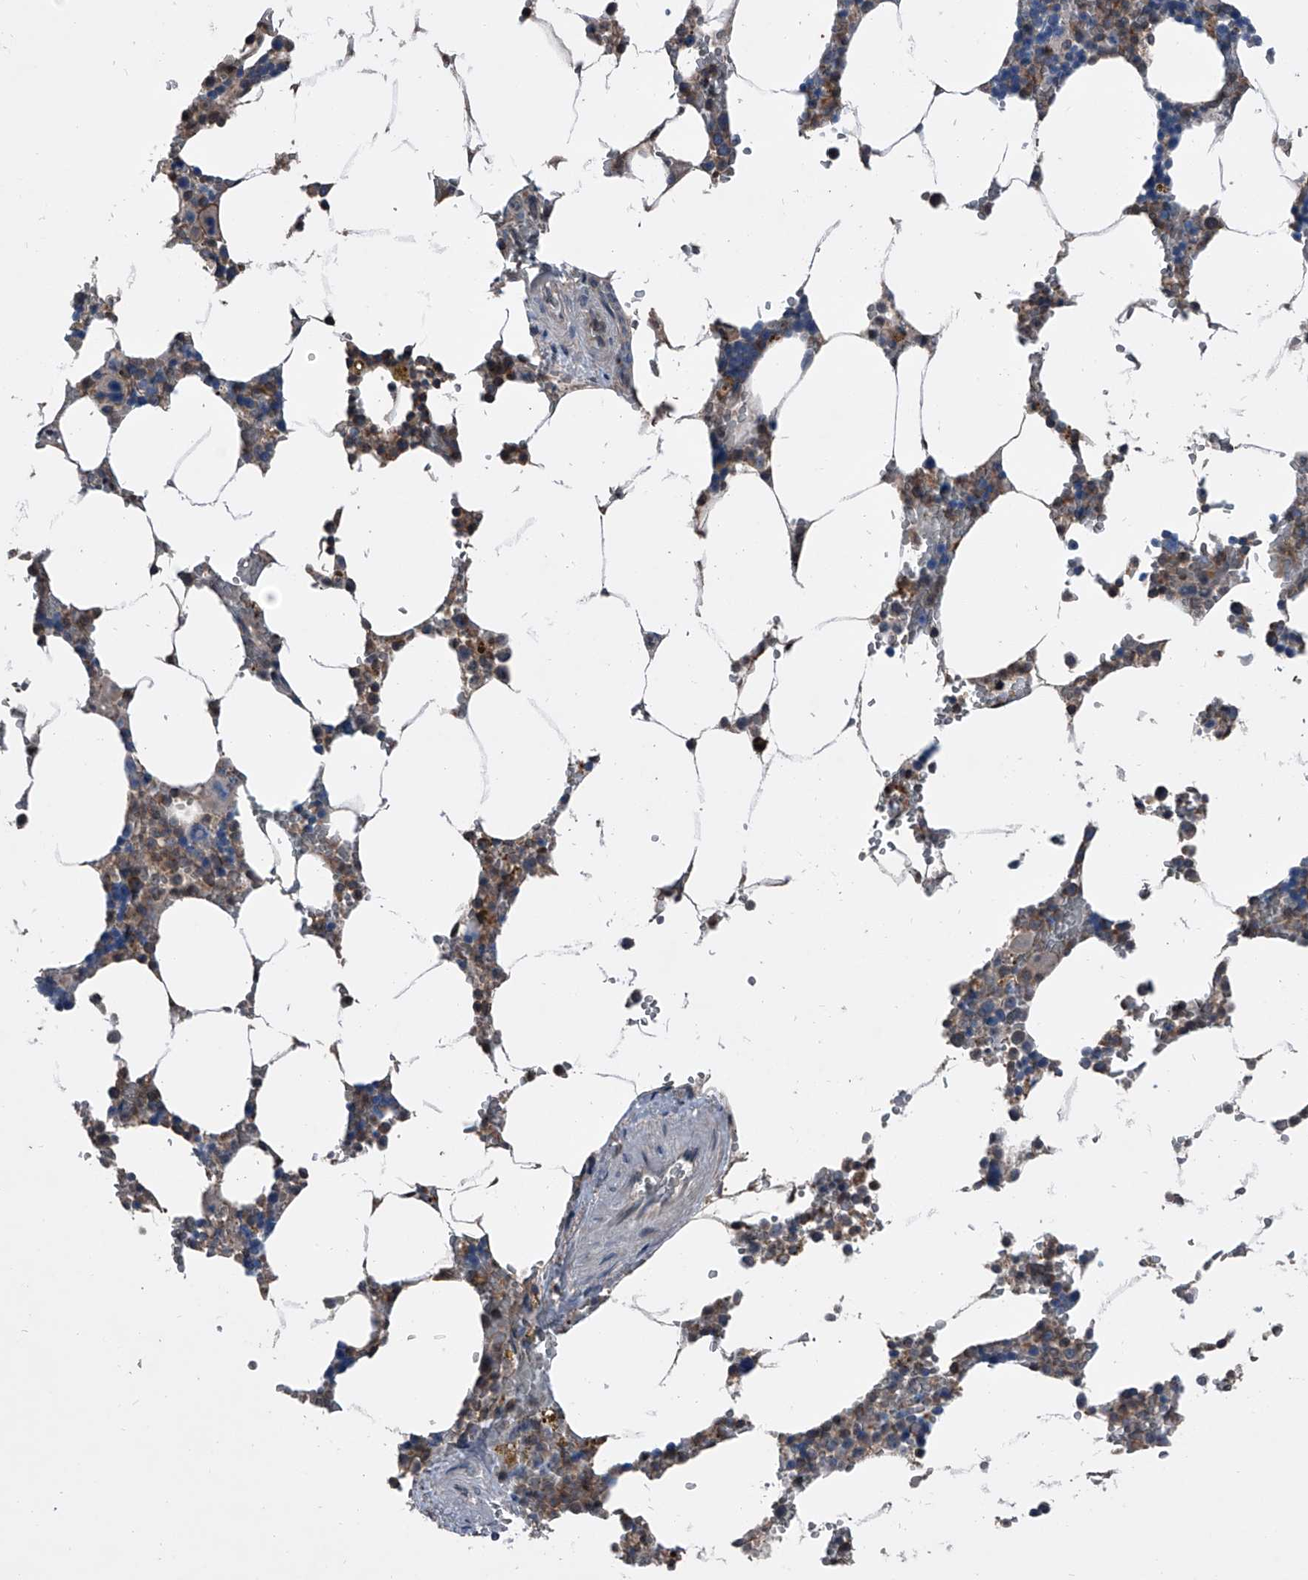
{"staining": {"intensity": "moderate", "quantity": "25%-75%", "location": "cytoplasmic/membranous"}, "tissue": "bone marrow", "cell_type": "Hematopoietic cells", "image_type": "normal", "snomed": [{"axis": "morphology", "description": "Normal tissue, NOS"}, {"axis": "topography", "description": "Bone marrow"}], "caption": "The micrograph demonstrates staining of unremarkable bone marrow, revealing moderate cytoplasmic/membranous protein staining (brown color) within hematopoietic cells. The staining was performed using DAB (3,3'-diaminobenzidine) to visualize the protein expression in brown, while the nuclei were stained in blue with hematoxylin (Magnification: 20x).", "gene": "PIP5K1A", "patient": {"sex": "male", "age": 70}}